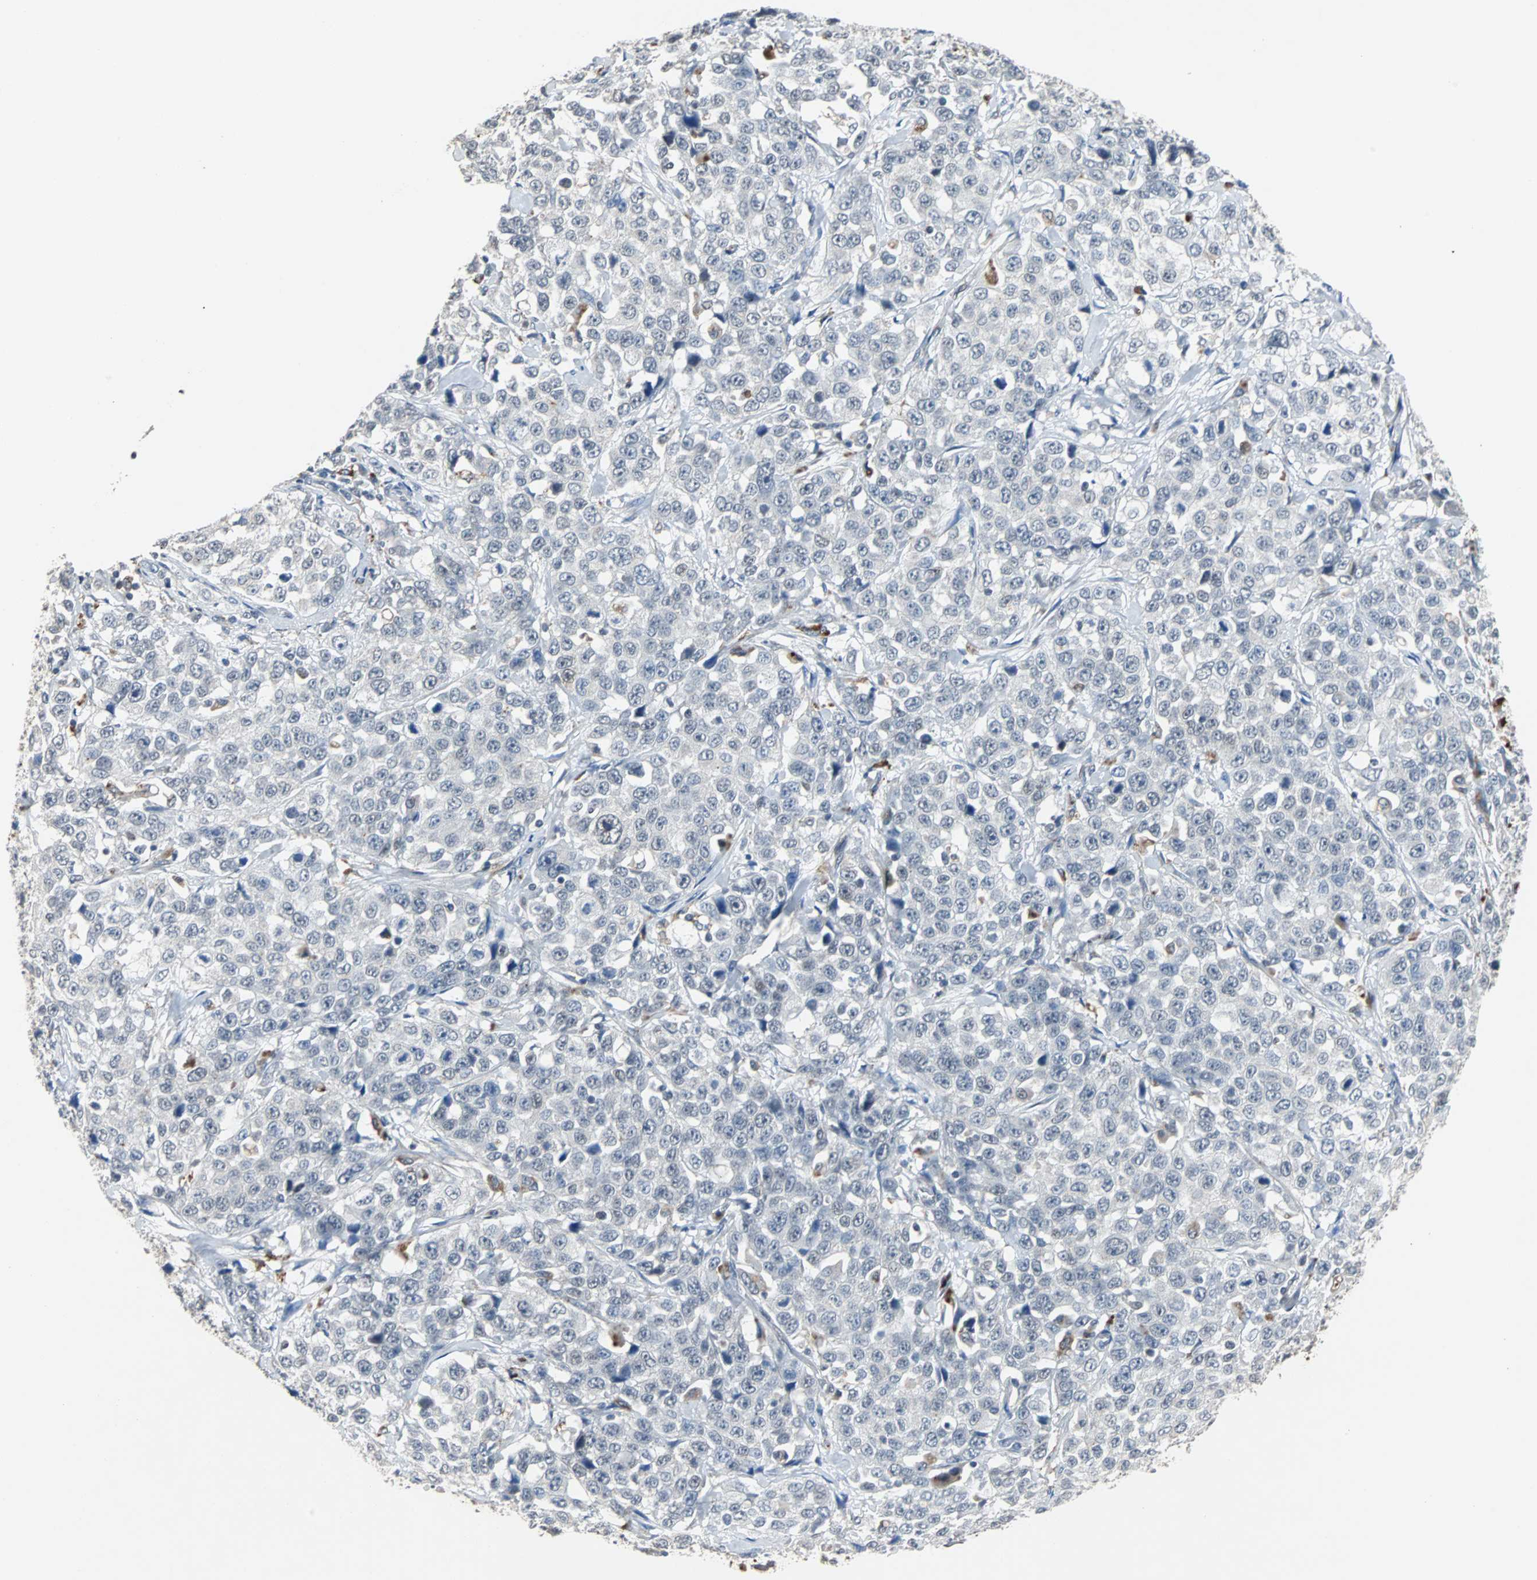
{"staining": {"intensity": "negative", "quantity": "none", "location": "none"}, "tissue": "stomach cancer", "cell_type": "Tumor cells", "image_type": "cancer", "snomed": [{"axis": "morphology", "description": "Normal tissue, NOS"}, {"axis": "morphology", "description": "Adenocarcinoma, NOS"}, {"axis": "topography", "description": "Stomach"}], "caption": "Immunohistochemistry image of neoplastic tissue: human stomach cancer stained with DAB (3,3'-diaminobenzidine) shows no significant protein staining in tumor cells.", "gene": "HLX", "patient": {"sex": "male", "age": 48}}